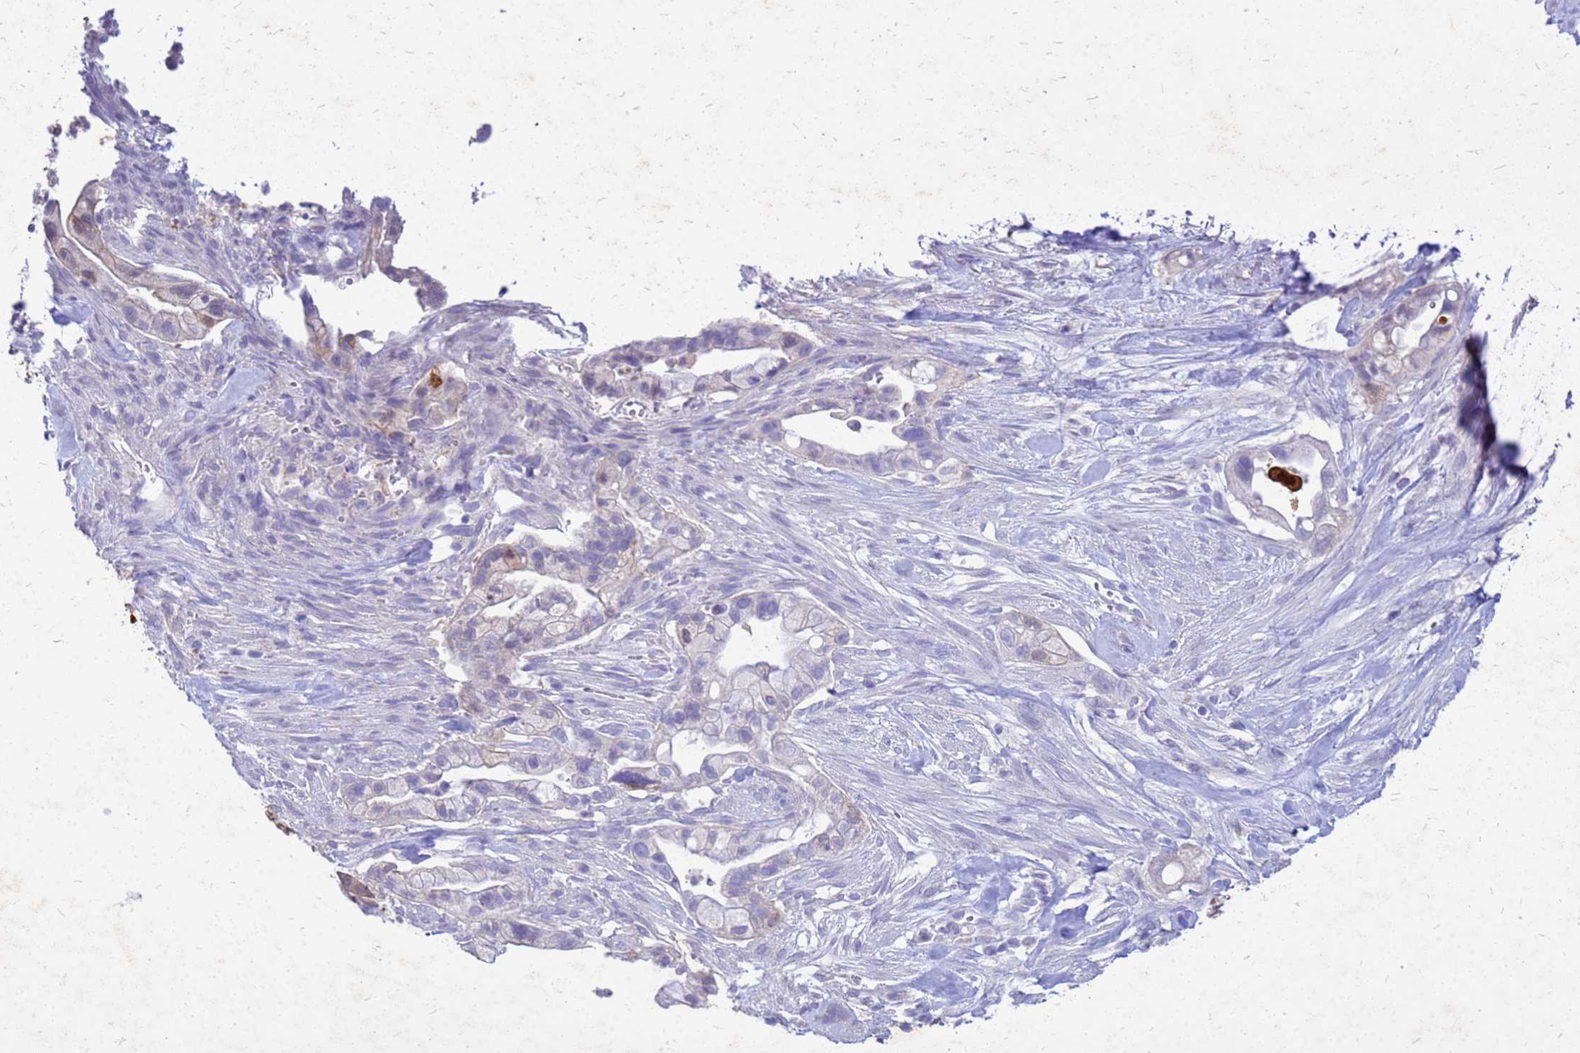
{"staining": {"intensity": "moderate", "quantity": "<25%", "location": "cytoplasmic/membranous"}, "tissue": "pancreatic cancer", "cell_type": "Tumor cells", "image_type": "cancer", "snomed": [{"axis": "morphology", "description": "Adenocarcinoma, NOS"}, {"axis": "topography", "description": "Pancreas"}], "caption": "Adenocarcinoma (pancreatic) tissue shows moderate cytoplasmic/membranous staining in about <25% of tumor cells, visualized by immunohistochemistry. The staining was performed using DAB to visualize the protein expression in brown, while the nuclei were stained in blue with hematoxylin (Magnification: 20x).", "gene": "AKR1C1", "patient": {"sex": "male", "age": 44}}